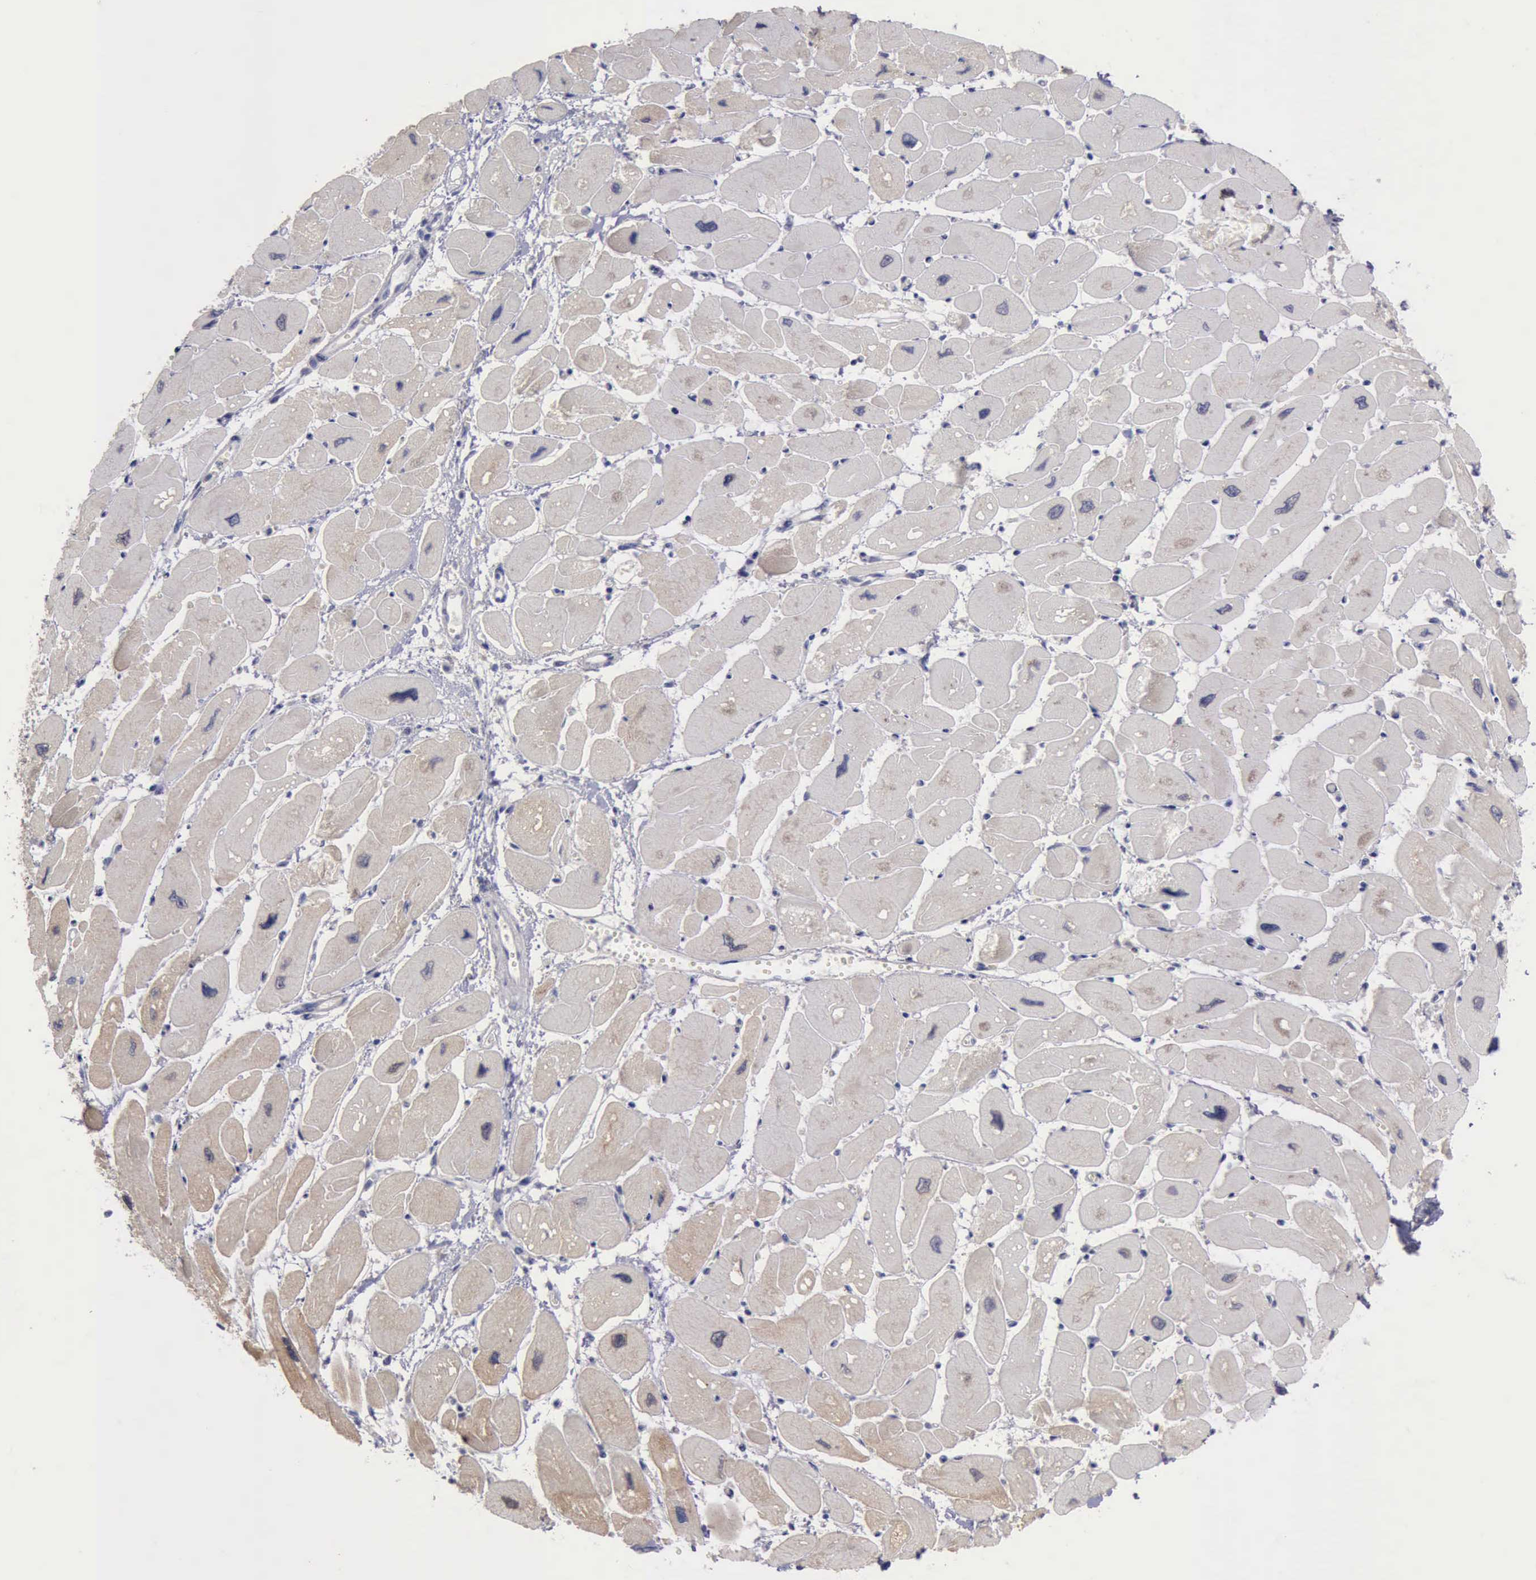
{"staining": {"intensity": "moderate", "quantity": ">75%", "location": "cytoplasmic/membranous"}, "tissue": "heart muscle", "cell_type": "Cardiomyocytes", "image_type": "normal", "snomed": [{"axis": "morphology", "description": "Normal tissue, NOS"}, {"axis": "topography", "description": "Heart"}], "caption": "Benign heart muscle shows moderate cytoplasmic/membranous staining in approximately >75% of cardiomyocytes, visualized by immunohistochemistry.", "gene": "PHKA1", "patient": {"sex": "female", "age": 54}}